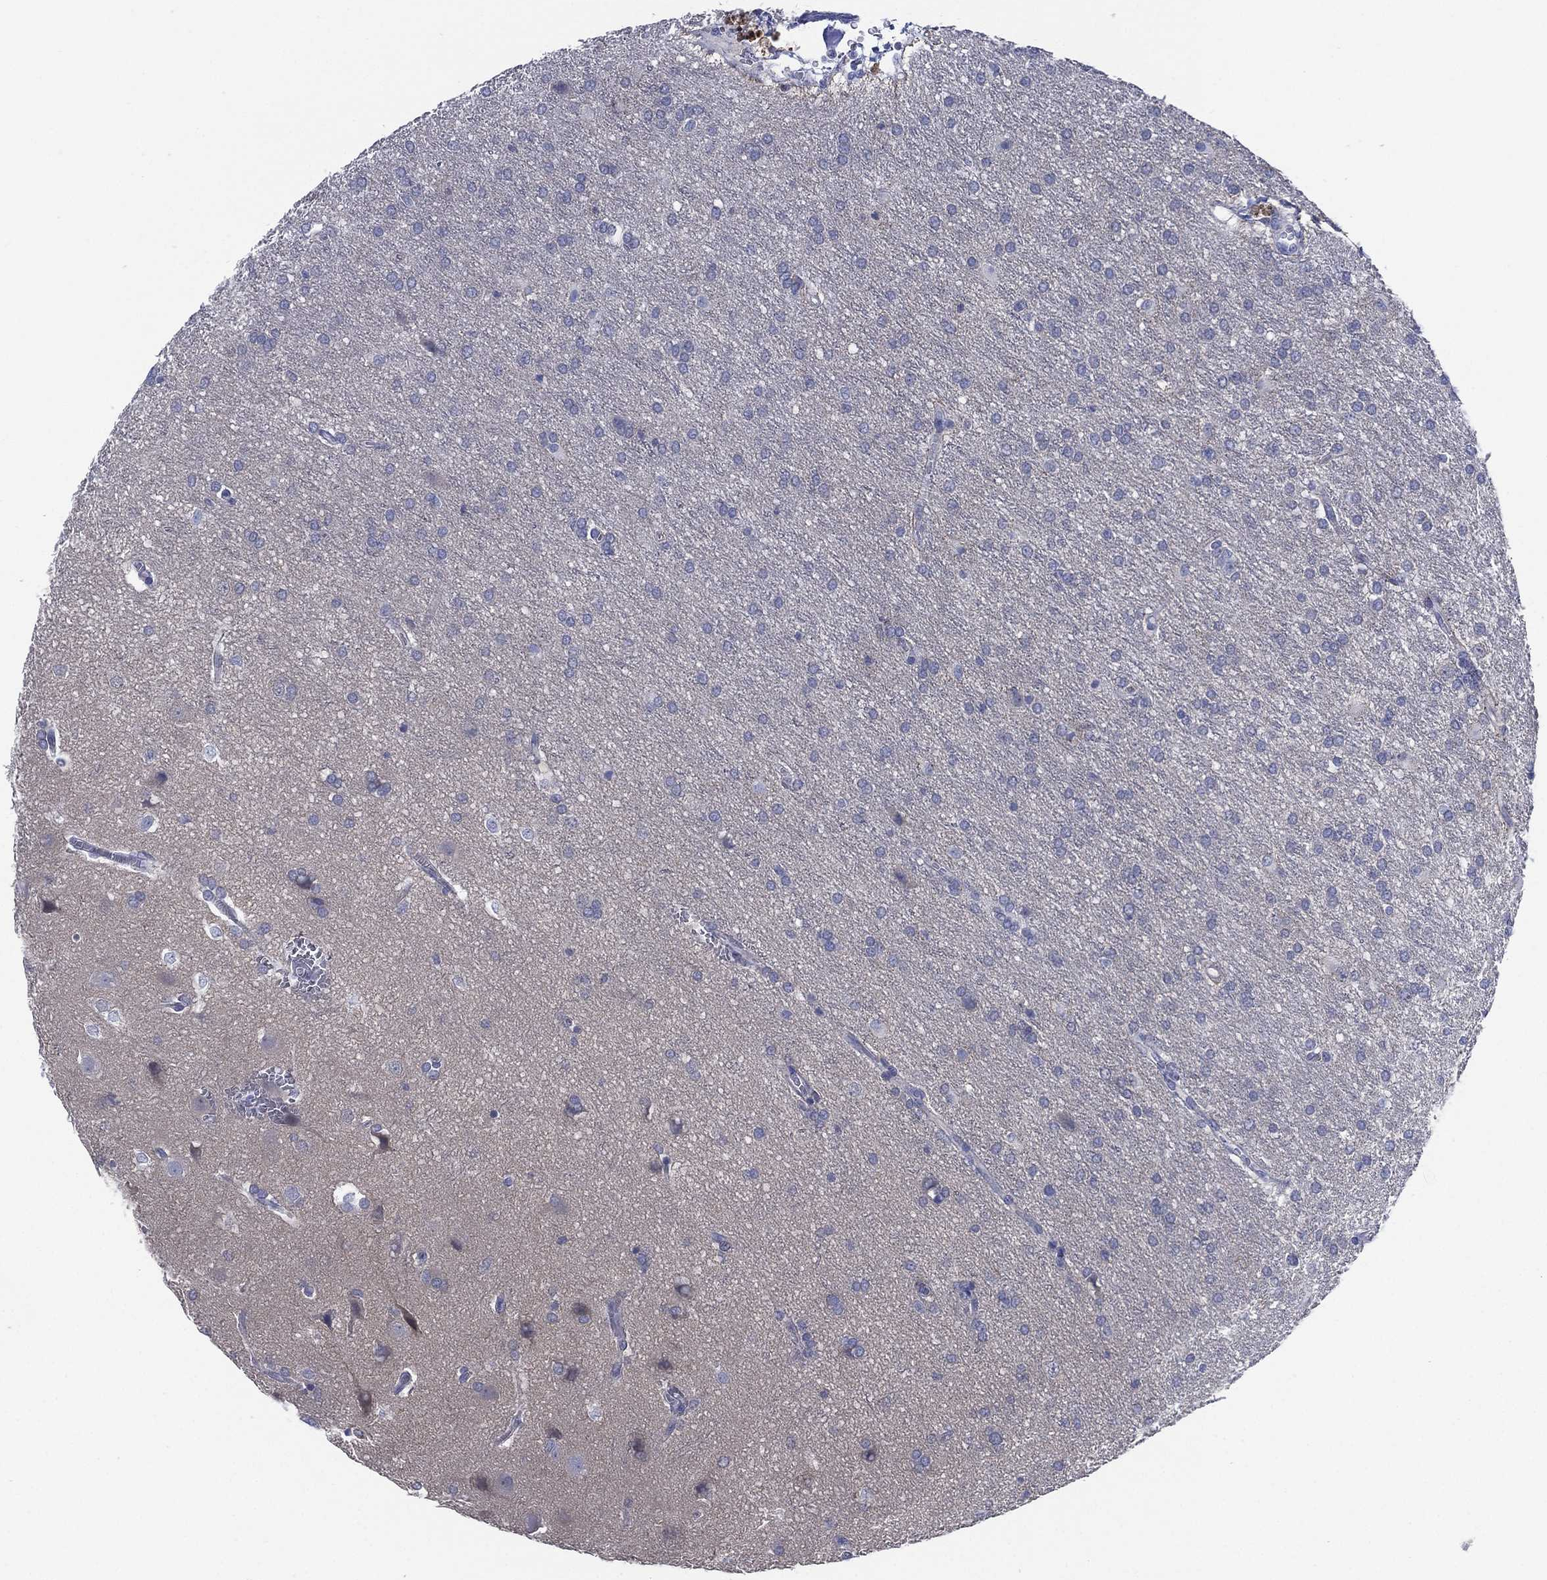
{"staining": {"intensity": "negative", "quantity": "none", "location": "none"}, "tissue": "glioma", "cell_type": "Tumor cells", "image_type": "cancer", "snomed": [{"axis": "morphology", "description": "Glioma, malignant, Low grade"}, {"axis": "topography", "description": "Brain"}], "caption": "A histopathology image of glioma stained for a protein demonstrates no brown staining in tumor cells.", "gene": "C5orf46", "patient": {"sex": "female", "age": 32}}